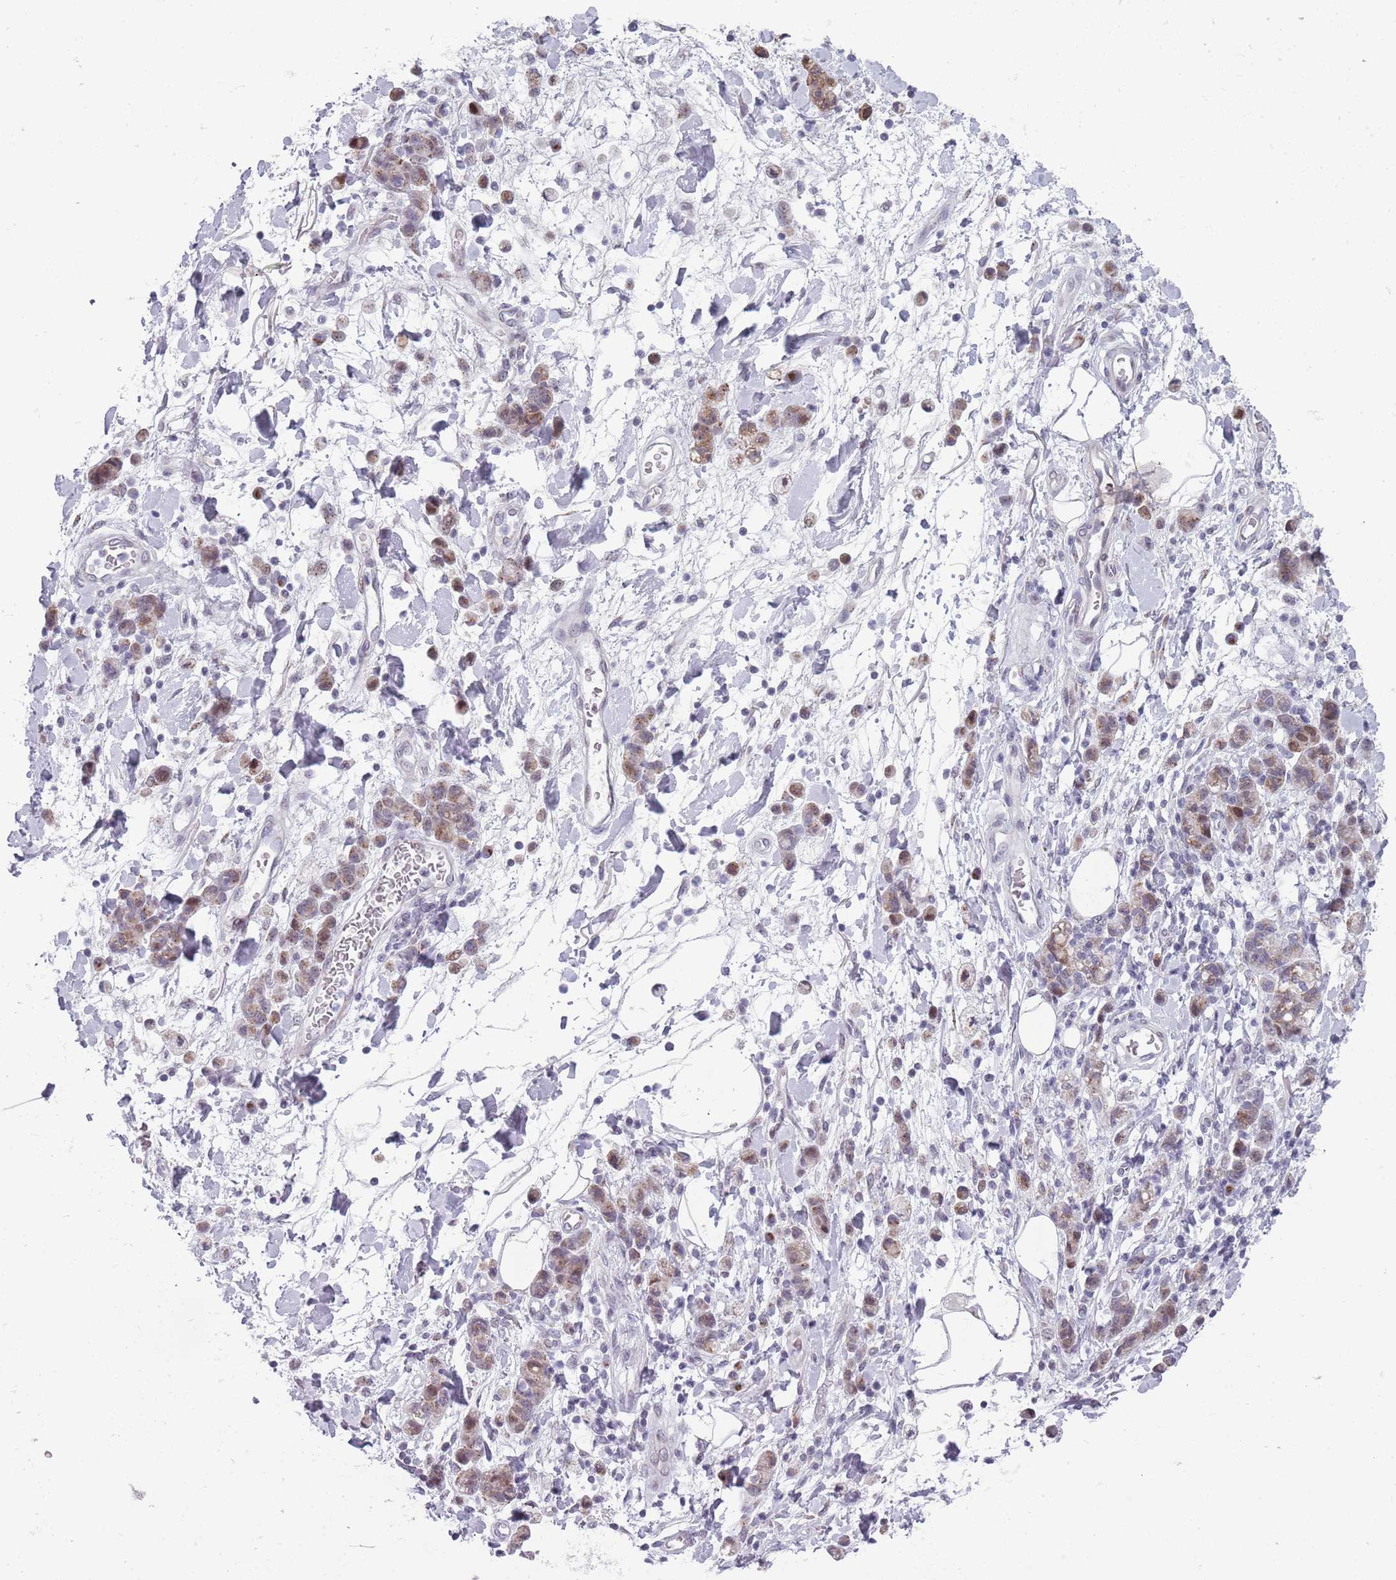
{"staining": {"intensity": "weak", "quantity": "<25%", "location": "cytoplasmic/membranous"}, "tissue": "stomach cancer", "cell_type": "Tumor cells", "image_type": "cancer", "snomed": [{"axis": "morphology", "description": "Adenocarcinoma, NOS"}, {"axis": "topography", "description": "Stomach"}], "caption": "This is an immunohistochemistry (IHC) image of stomach cancer (adenocarcinoma). There is no expression in tumor cells.", "gene": "ZKSCAN2", "patient": {"sex": "male", "age": 77}}